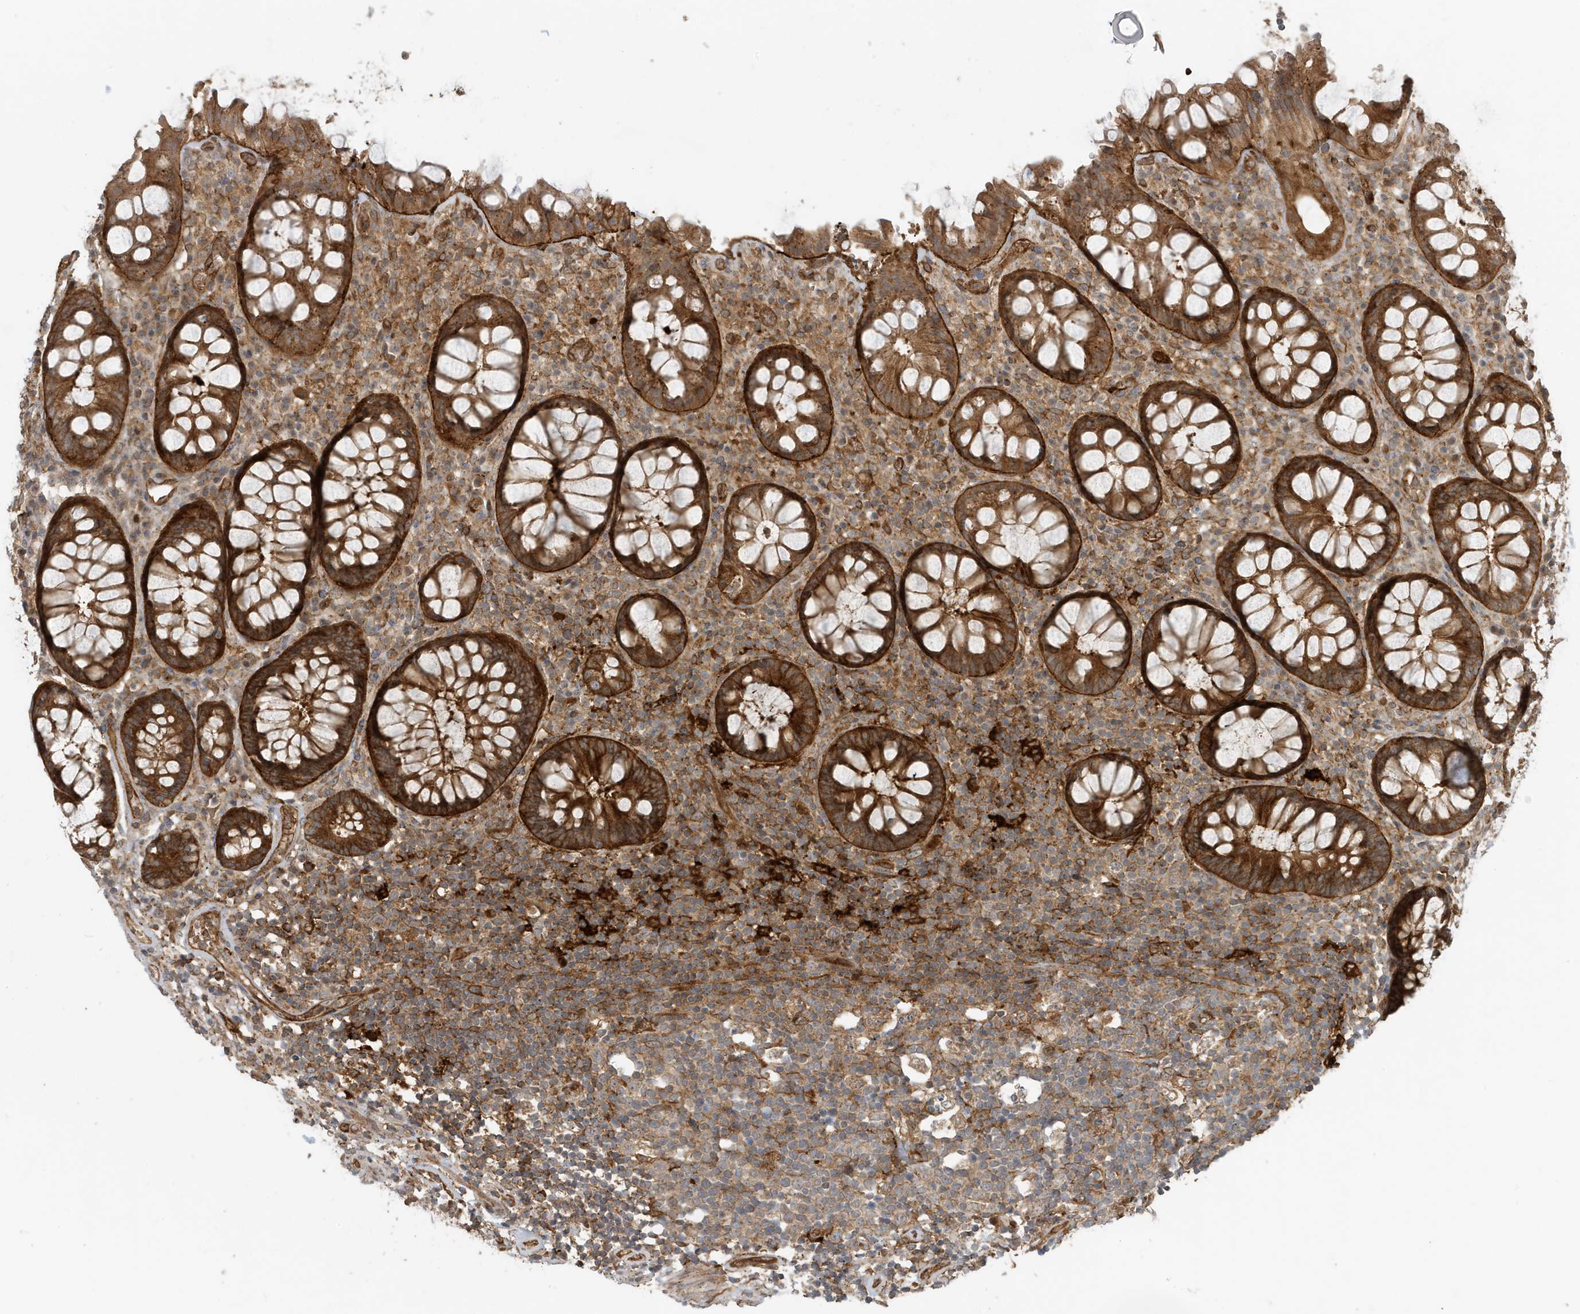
{"staining": {"intensity": "strong", "quantity": ">75%", "location": "cytoplasmic/membranous"}, "tissue": "rectum", "cell_type": "Glandular cells", "image_type": "normal", "snomed": [{"axis": "morphology", "description": "Normal tissue, NOS"}, {"axis": "topography", "description": "Rectum"}], "caption": "The histopathology image shows immunohistochemical staining of benign rectum. There is strong cytoplasmic/membranous positivity is appreciated in approximately >75% of glandular cells.", "gene": "FYCO1", "patient": {"sex": "male", "age": 64}}